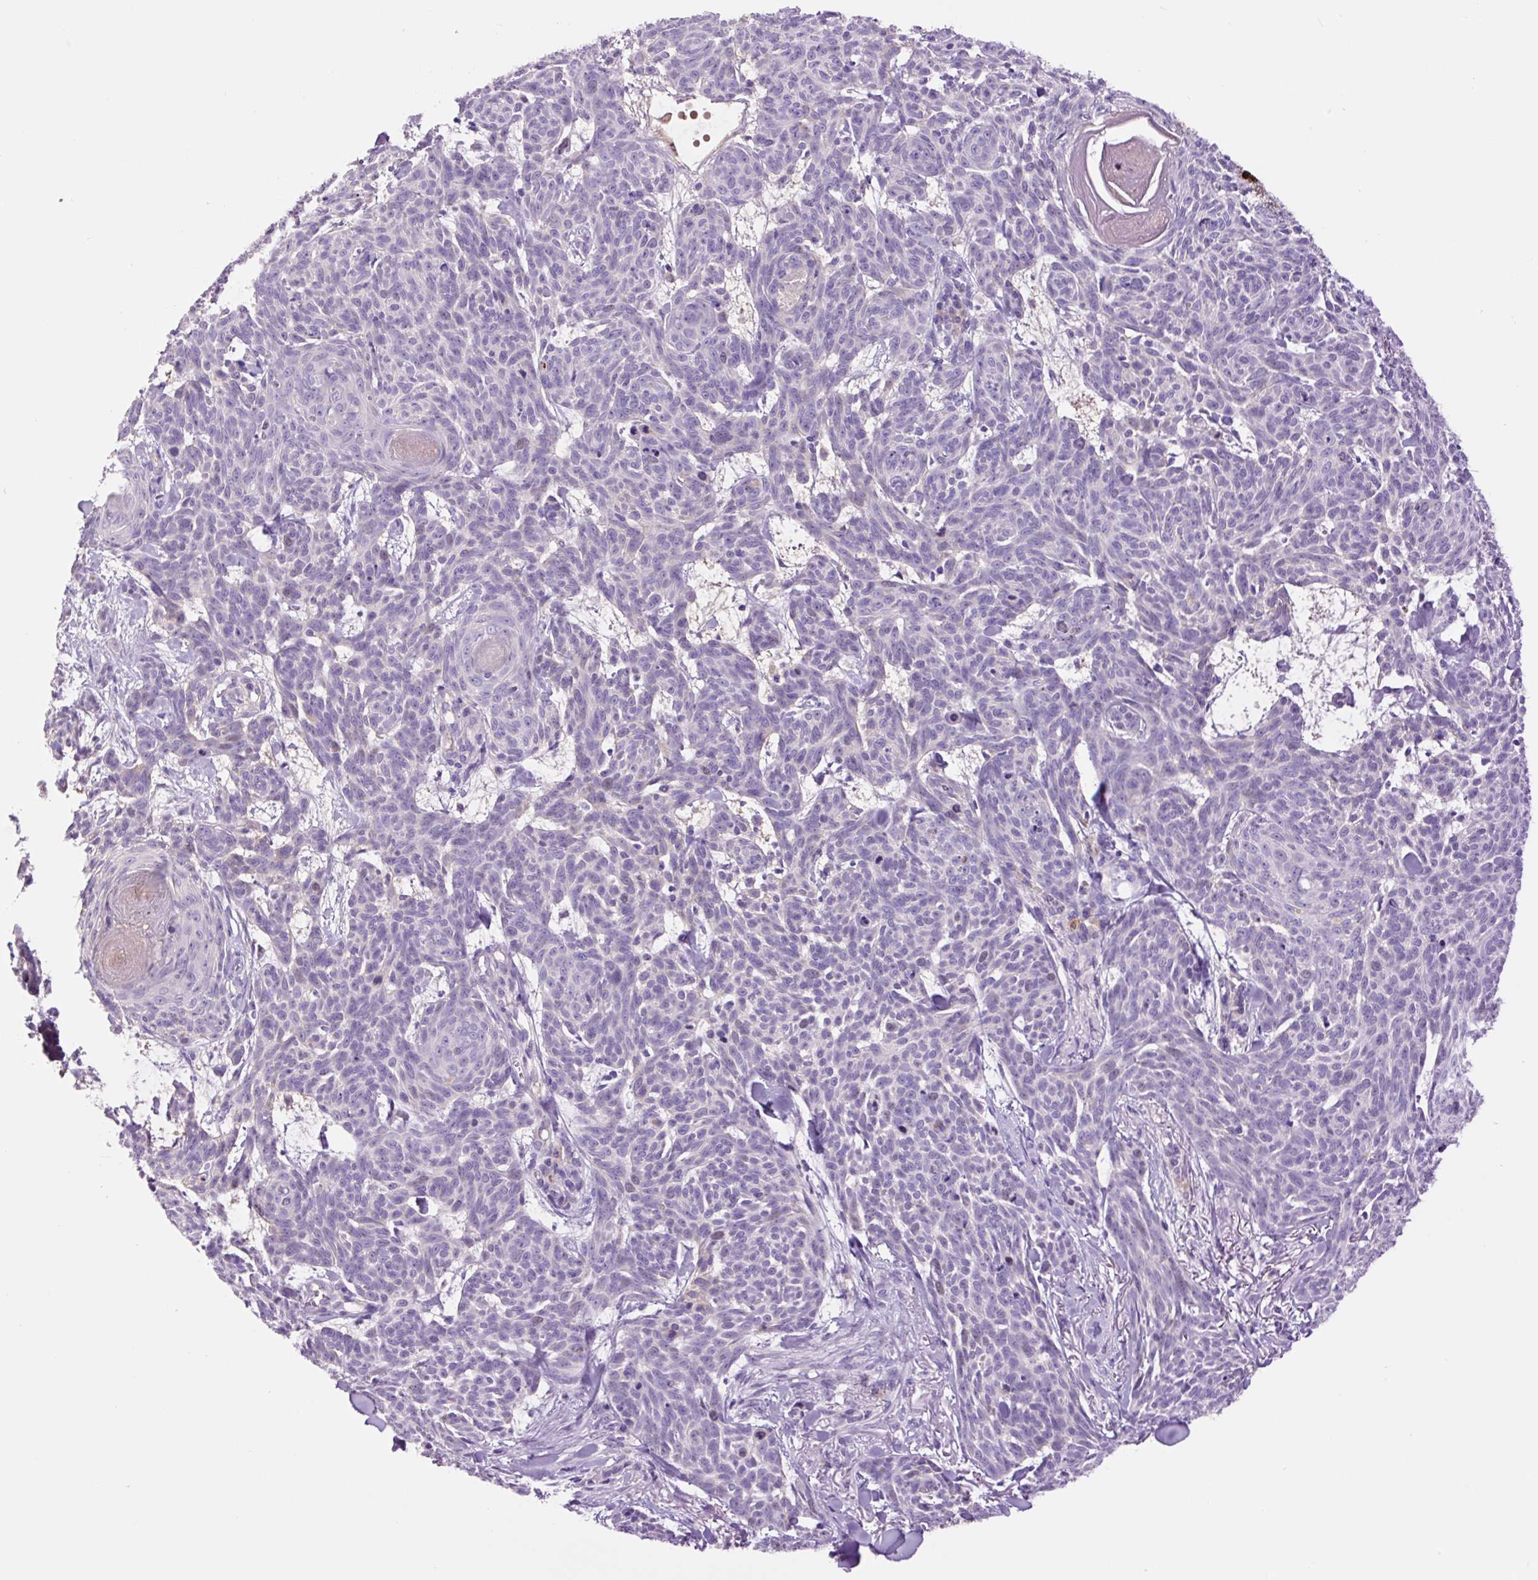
{"staining": {"intensity": "negative", "quantity": "none", "location": "none"}, "tissue": "skin cancer", "cell_type": "Tumor cells", "image_type": "cancer", "snomed": [{"axis": "morphology", "description": "Basal cell carcinoma"}, {"axis": "topography", "description": "Skin"}], "caption": "An immunohistochemistry photomicrograph of basal cell carcinoma (skin) is shown. There is no staining in tumor cells of basal cell carcinoma (skin).", "gene": "DPPA4", "patient": {"sex": "female", "age": 93}}